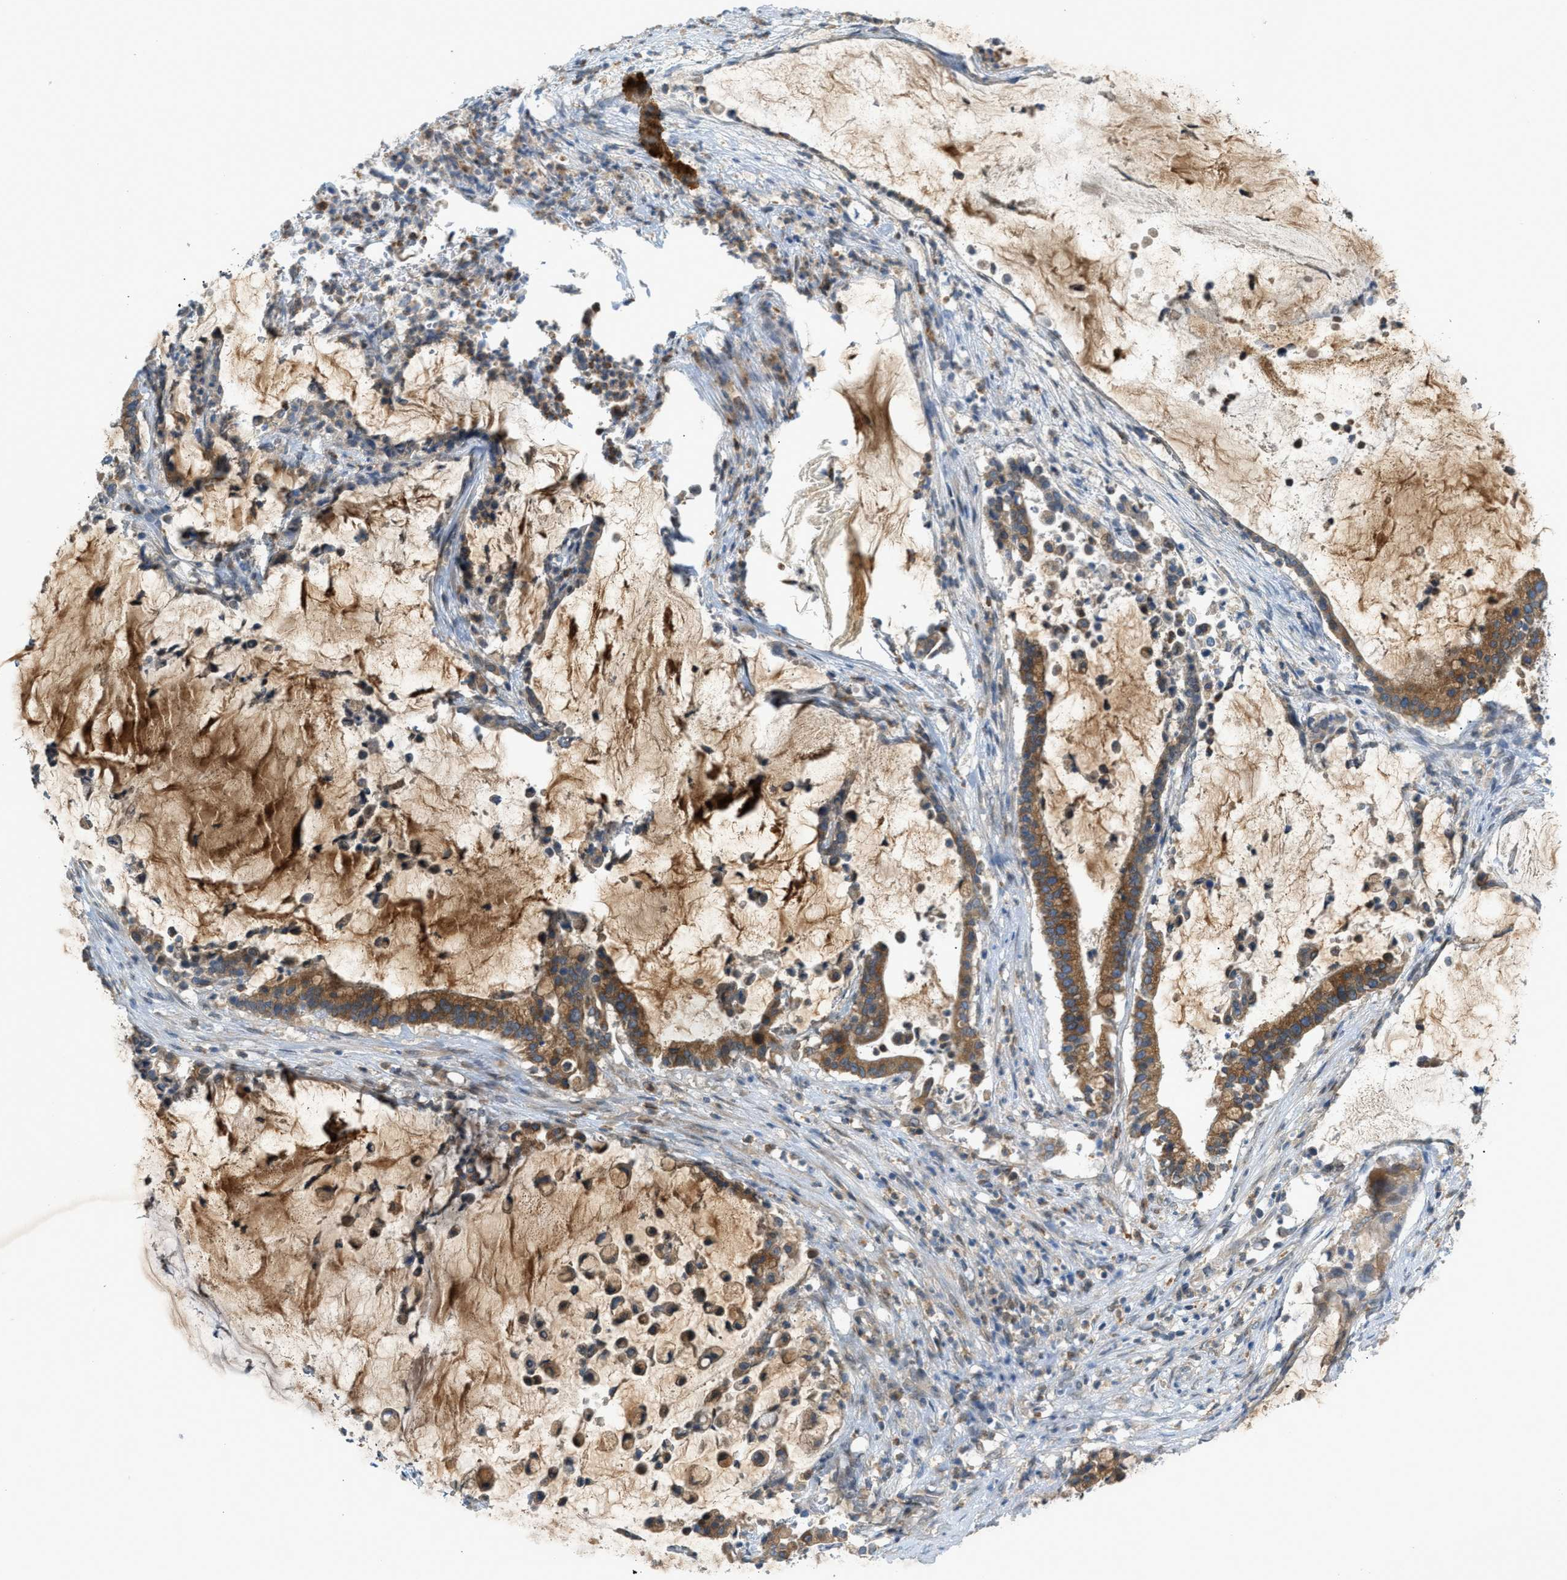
{"staining": {"intensity": "moderate", "quantity": ">75%", "location": "cytoplasmic/membranous"}, "tissue": "pancreatic cancer", "cell_type": "Tumor cells", "image_type": "cancer", "snomed": [{"axis": "morphology", "description": "Adenocarcinoma, NOS"}, {"axis": "topography", "description": "Pancreas"}], "caption": "IHC (DAB) staining of pancreatic cancer (adenocarcinoma) shows moderate cytoplasmic/membranous protein staining in approximately >75% of tumor cells. Nuclei are stained in blue.", "gene": "DYRK1A", "patient": {"sex": "male", "age": 41}}